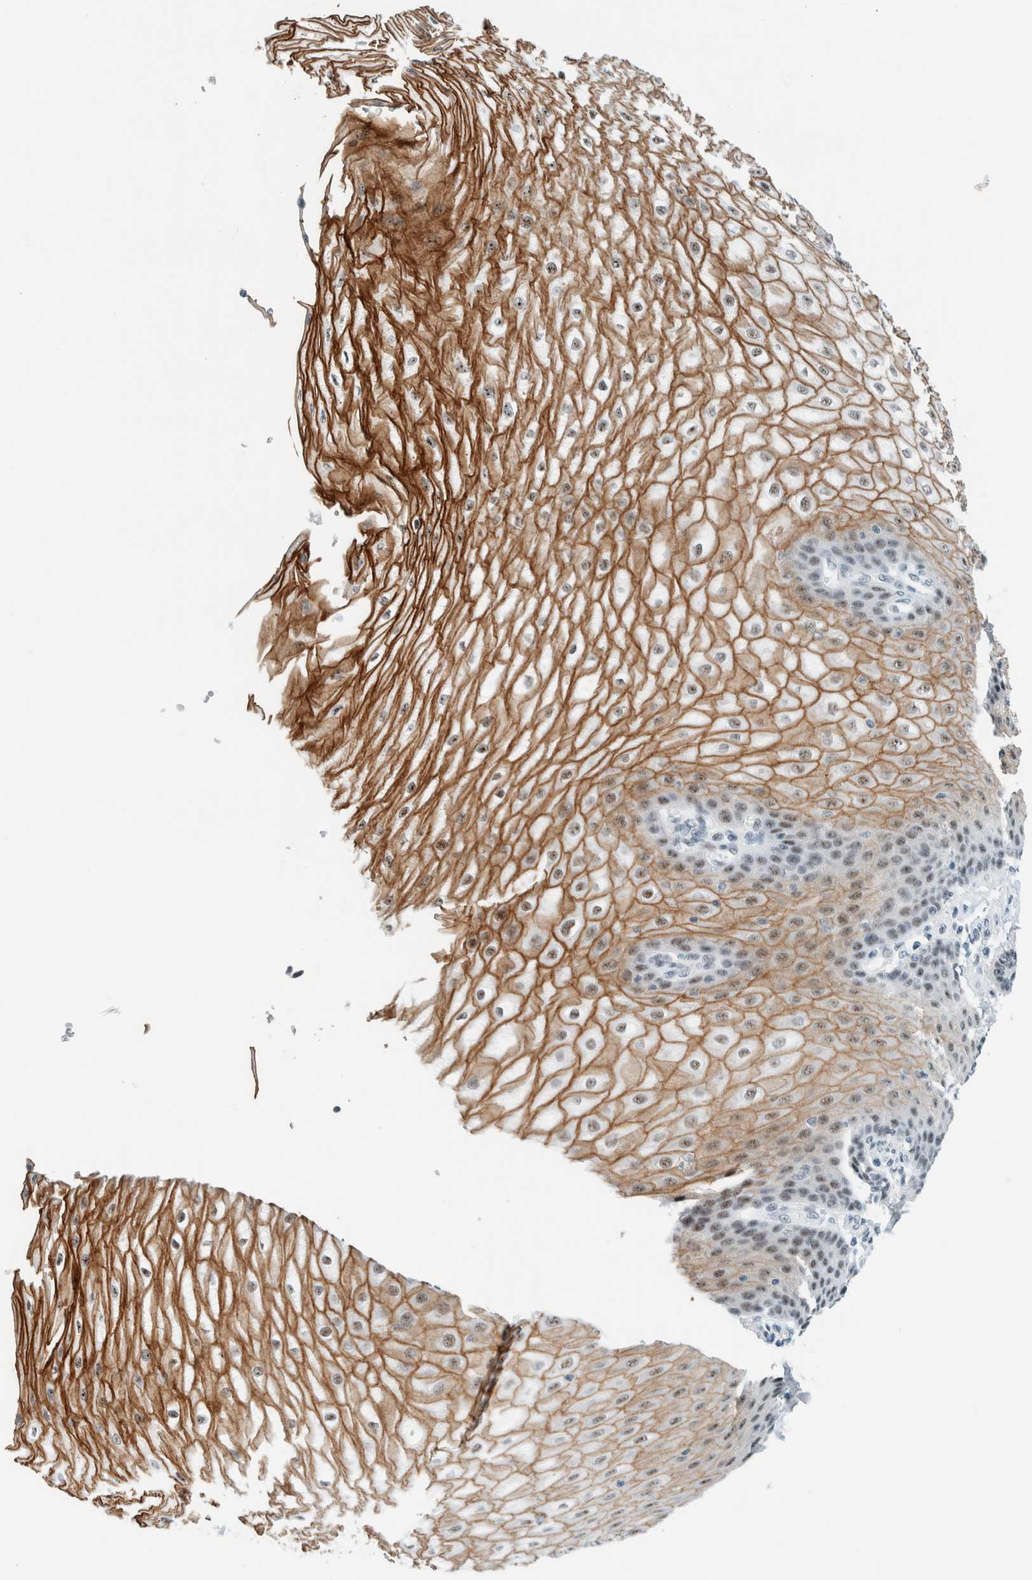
{"staining": {"intensity": "strong", "quantity": ">75%", "location": "cytoplasmic/membranous,nuclear"}, "tissue": "esophagus", "cell_type": "Squamous epithelial cells", "image_type": "normal", "snomed": [{"axis": "morphology", "description": "Normal tissue, NOS"}, {"axis": "topography", "description": "Esophagus"}], "caption": "Immunohistochemical staining of normal human esophagus reveals strong cytoplasmic/membranous,nuclear protein positivity in approximately >75% of squamous epithelial cells. The staining is performed using DAB (3,3'-diaminobenzidine) brown chromogen to label protein expression. The nuclei are counter-stained blue using hematoxylin.", "gene": "CYSRT1", "patient": {"sex": "male", "age": 54}}